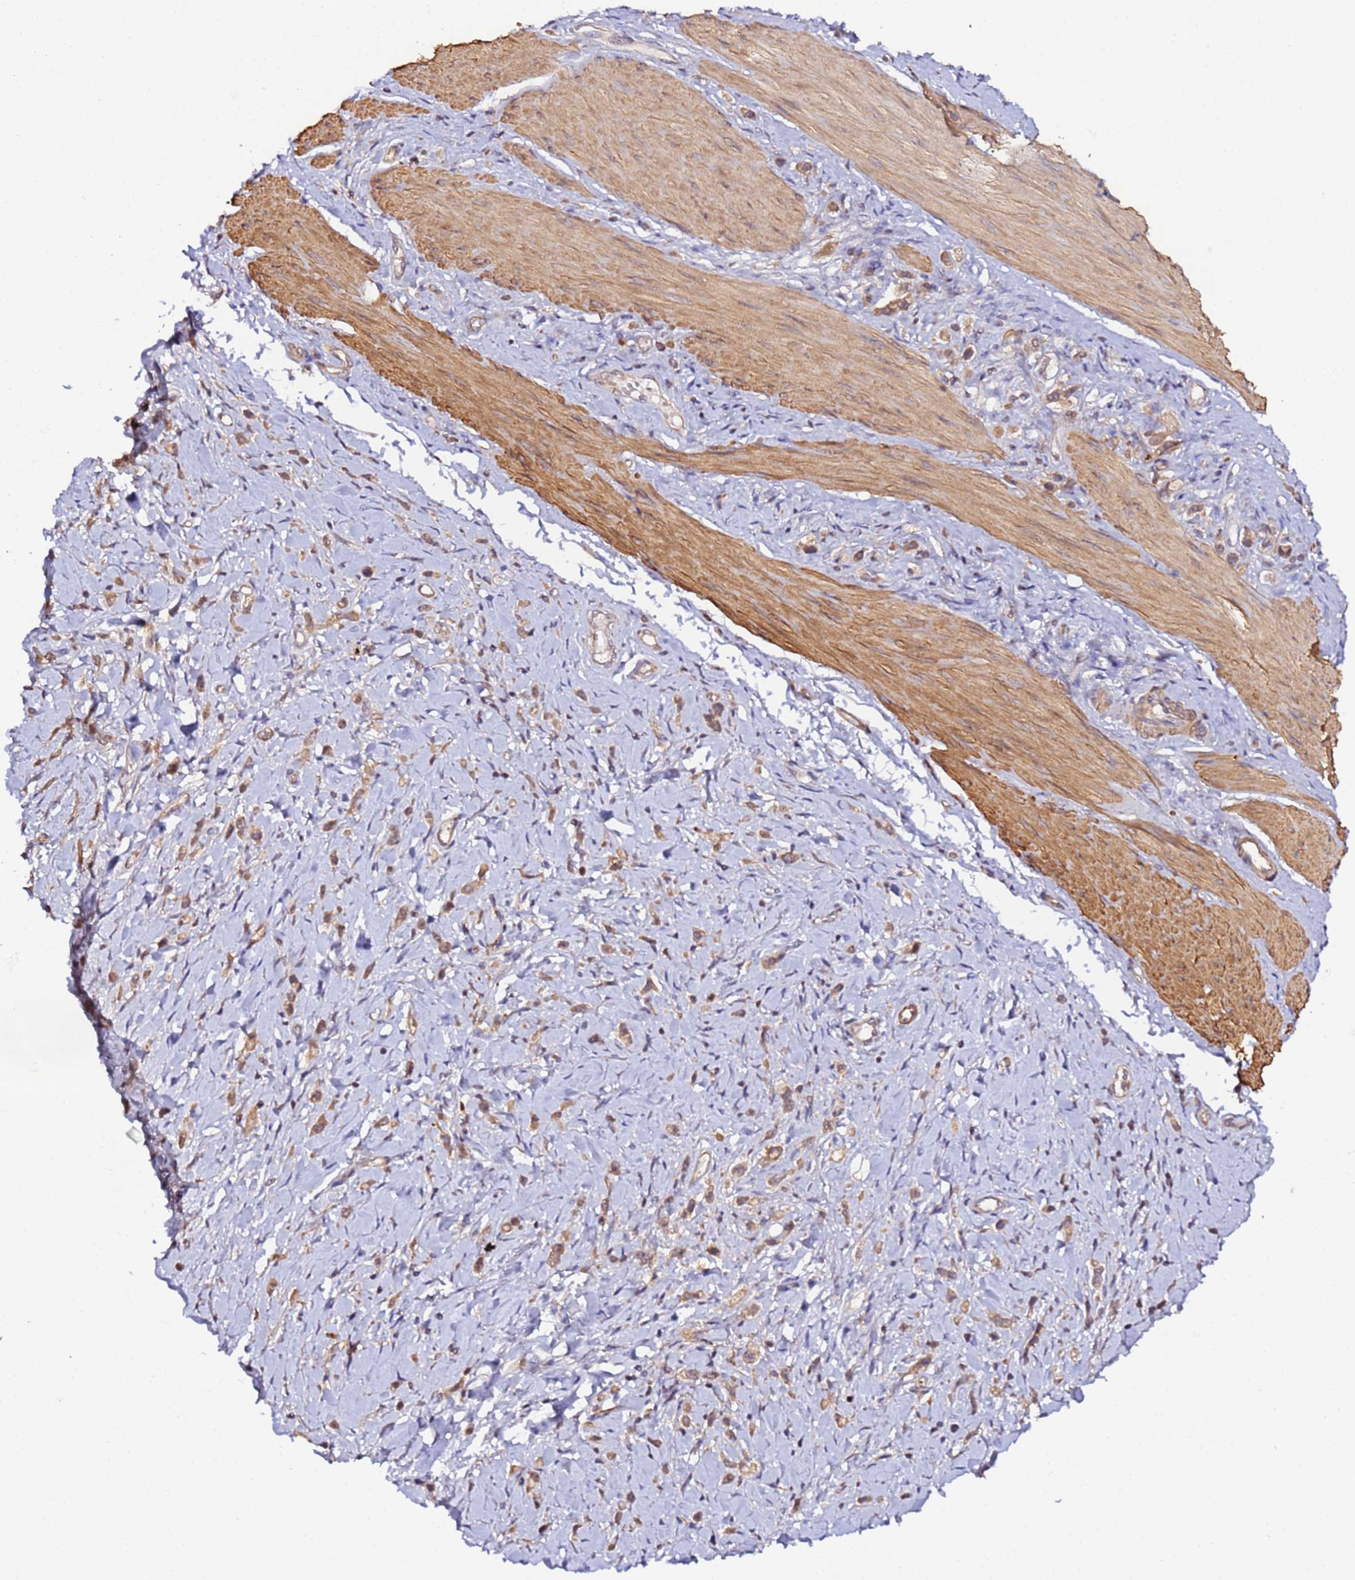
{"staining": {"intensity": "moderate", "quantity": ">75%", "location": "cytoplasmic/membranous"}, "tissue": "stomach cancer", "cell_type": "Tumor cells", "image_type": "cancer", "snomed": [{"axis": "morphology", "description": "Adenocarcinoma, NOS"}, {"axis": "topography", "description": "Stomach"}], "caption": "This image shows IHC staining of human stomach adenocarcinoma, with medium moderate cytoplasmic/membranous positivity in approximately >75% of tumor cells.", "gene": "TRIM26", "patient": {"sex": "female", "age": 65}}